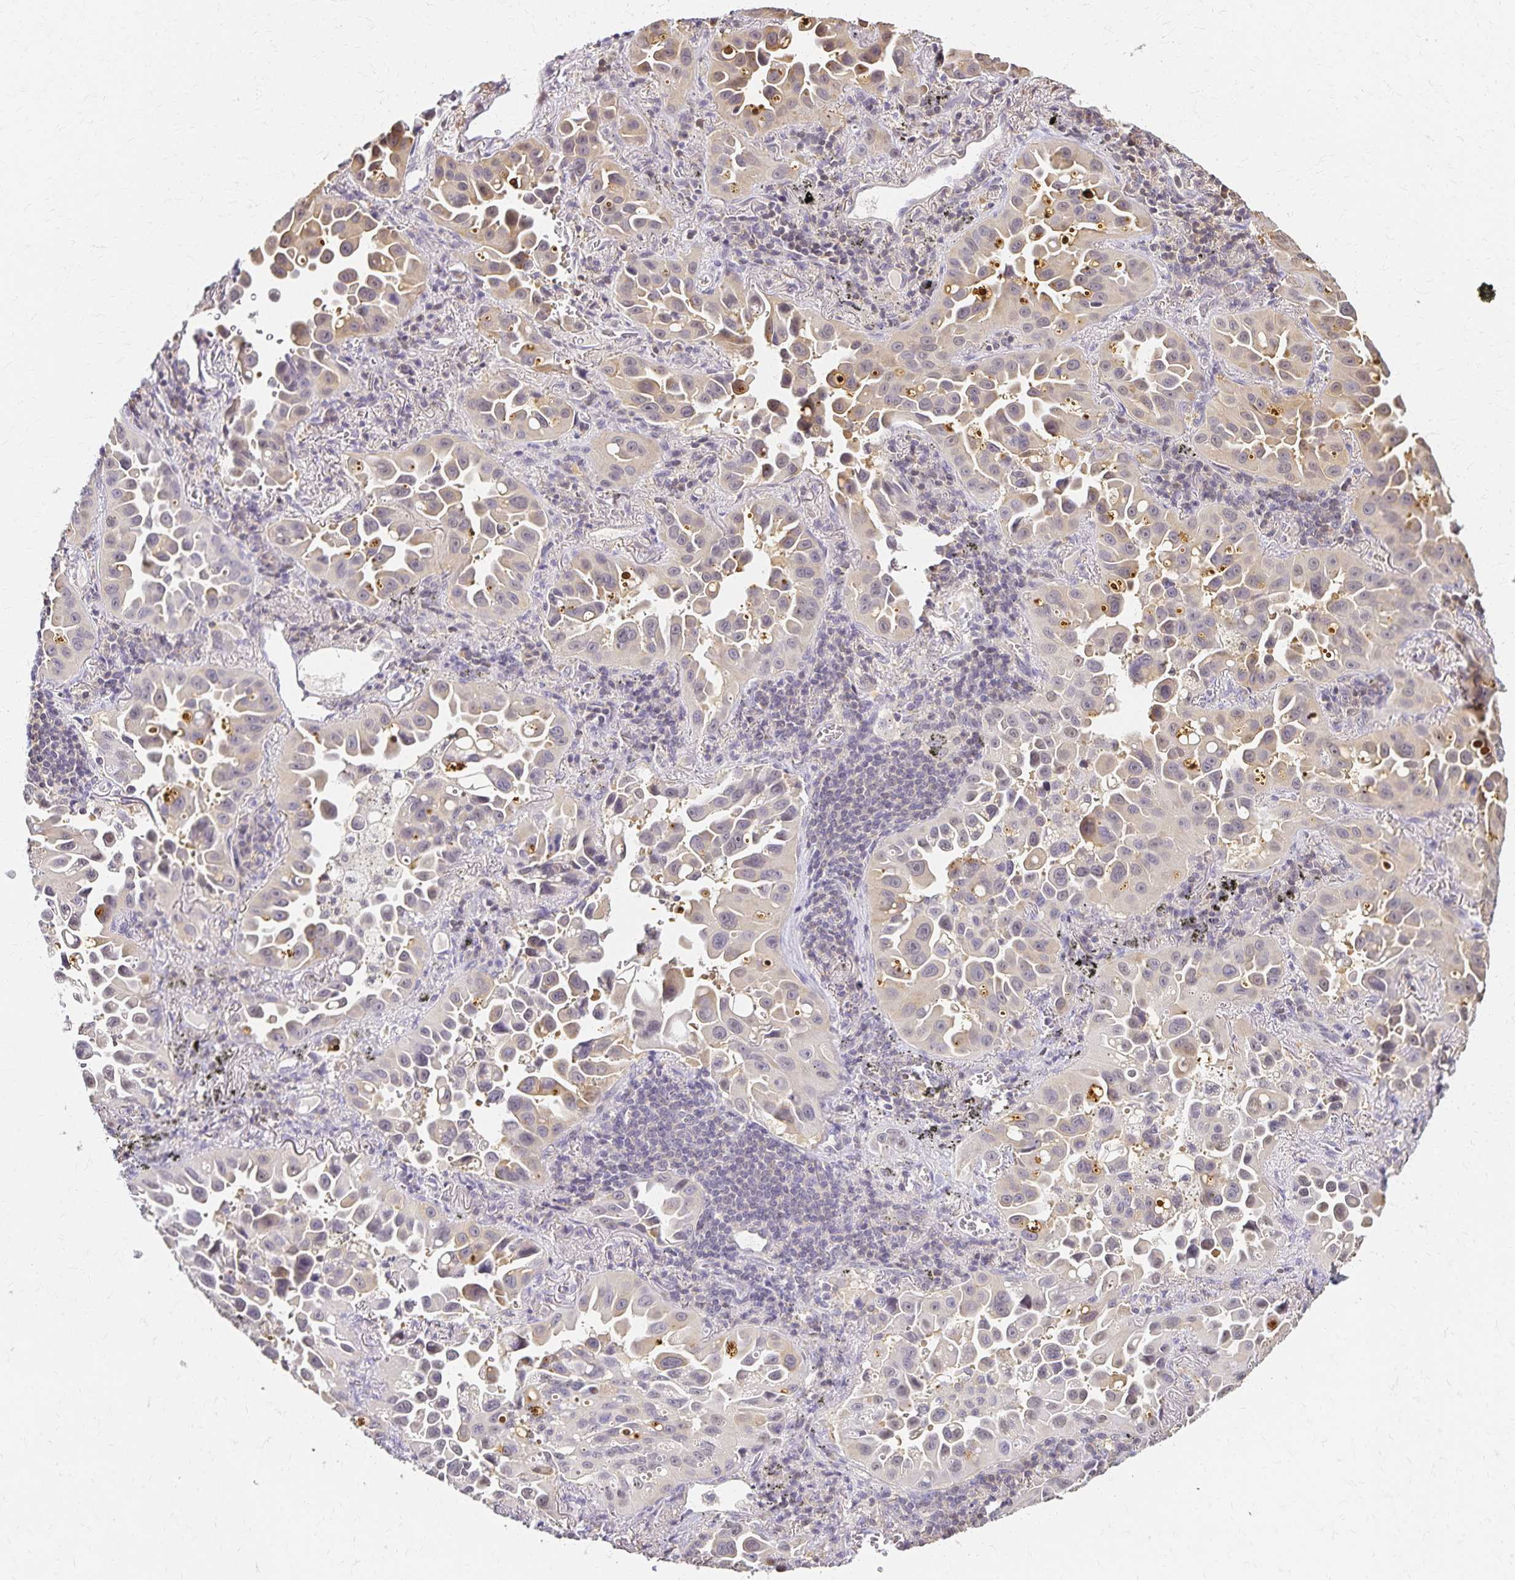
{"staining": {"intensity": "moderate", "quantity": "25%-75%", "location": "cytoplasmic/membranous"}, "tissue": "lung cancer", "cell_type": "Tumor cells", "image_type": "cancer", "snomed": [{"axis": "morphology", "description": "Adenocarcinoma, NOS"}, {"axis": "topography", "description": "Lung"}], "caption": "This is an image of IHC staining of lung adenocarcinoma, which shows moderate staining in the cytoplasmic/membranous of tumor cells.", "gene": "AZGP1", "patient": {"sex": "male", "age": 68}}